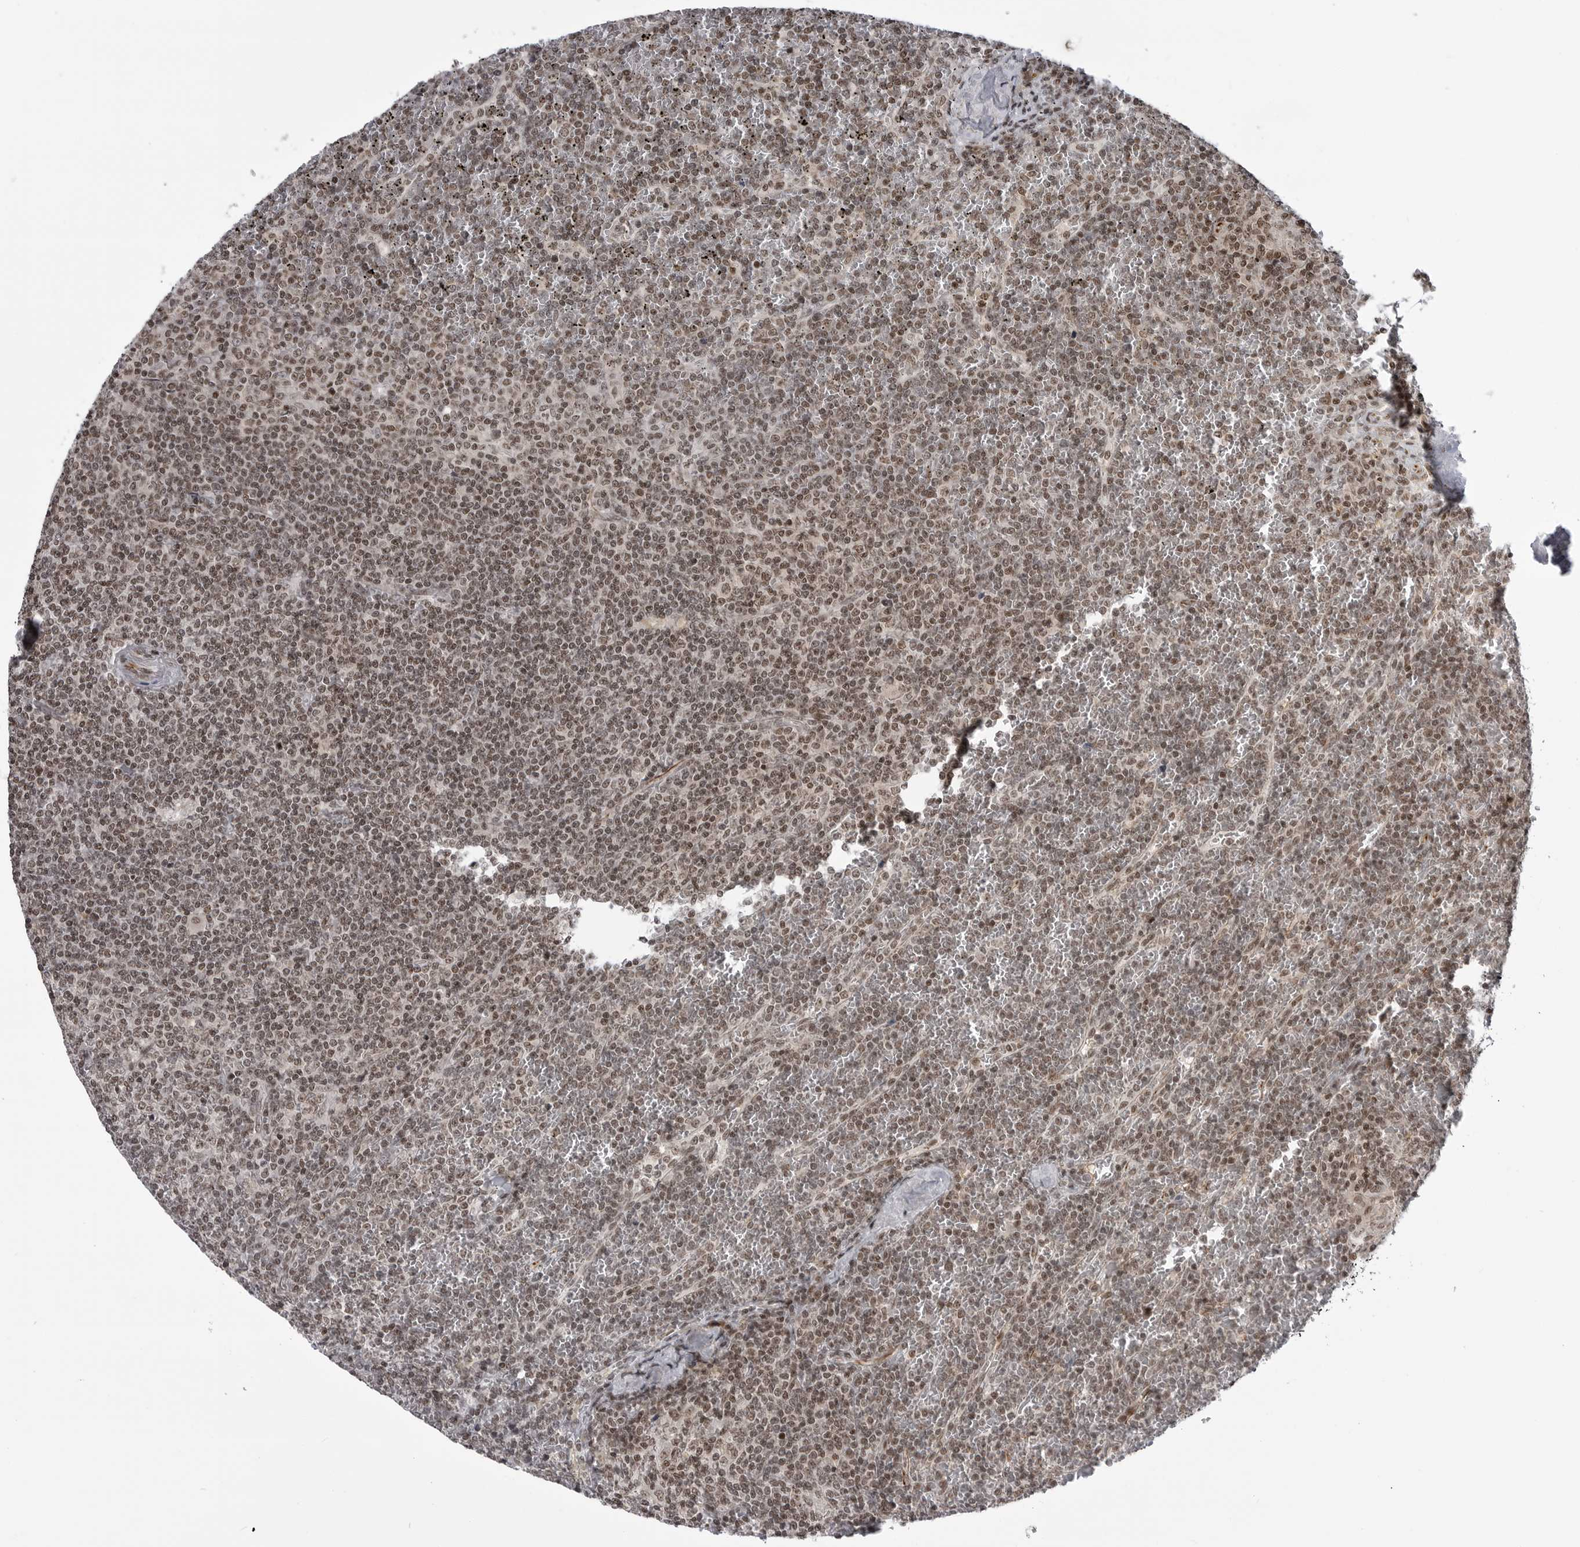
{"staining": {"intensity": "moderate", "quantity": "25%-75%", "location": "nuclear"}, "tissue": "lymphoma", "cell_type": "Tumor cells", "image_type": "cancer", "snomed": [{"axis": "morphology", "description": "Malignant lymphoma, non-Hodgkin's type, Low grade"}, {"axis": "topography", "description": "Spleen"}], "caption": "Lymphoma stained with a protein marker exhibits moderate staining in tumor cells.", "gene": "TRIM66", "patient": {"sex": "female", "age": 19}}